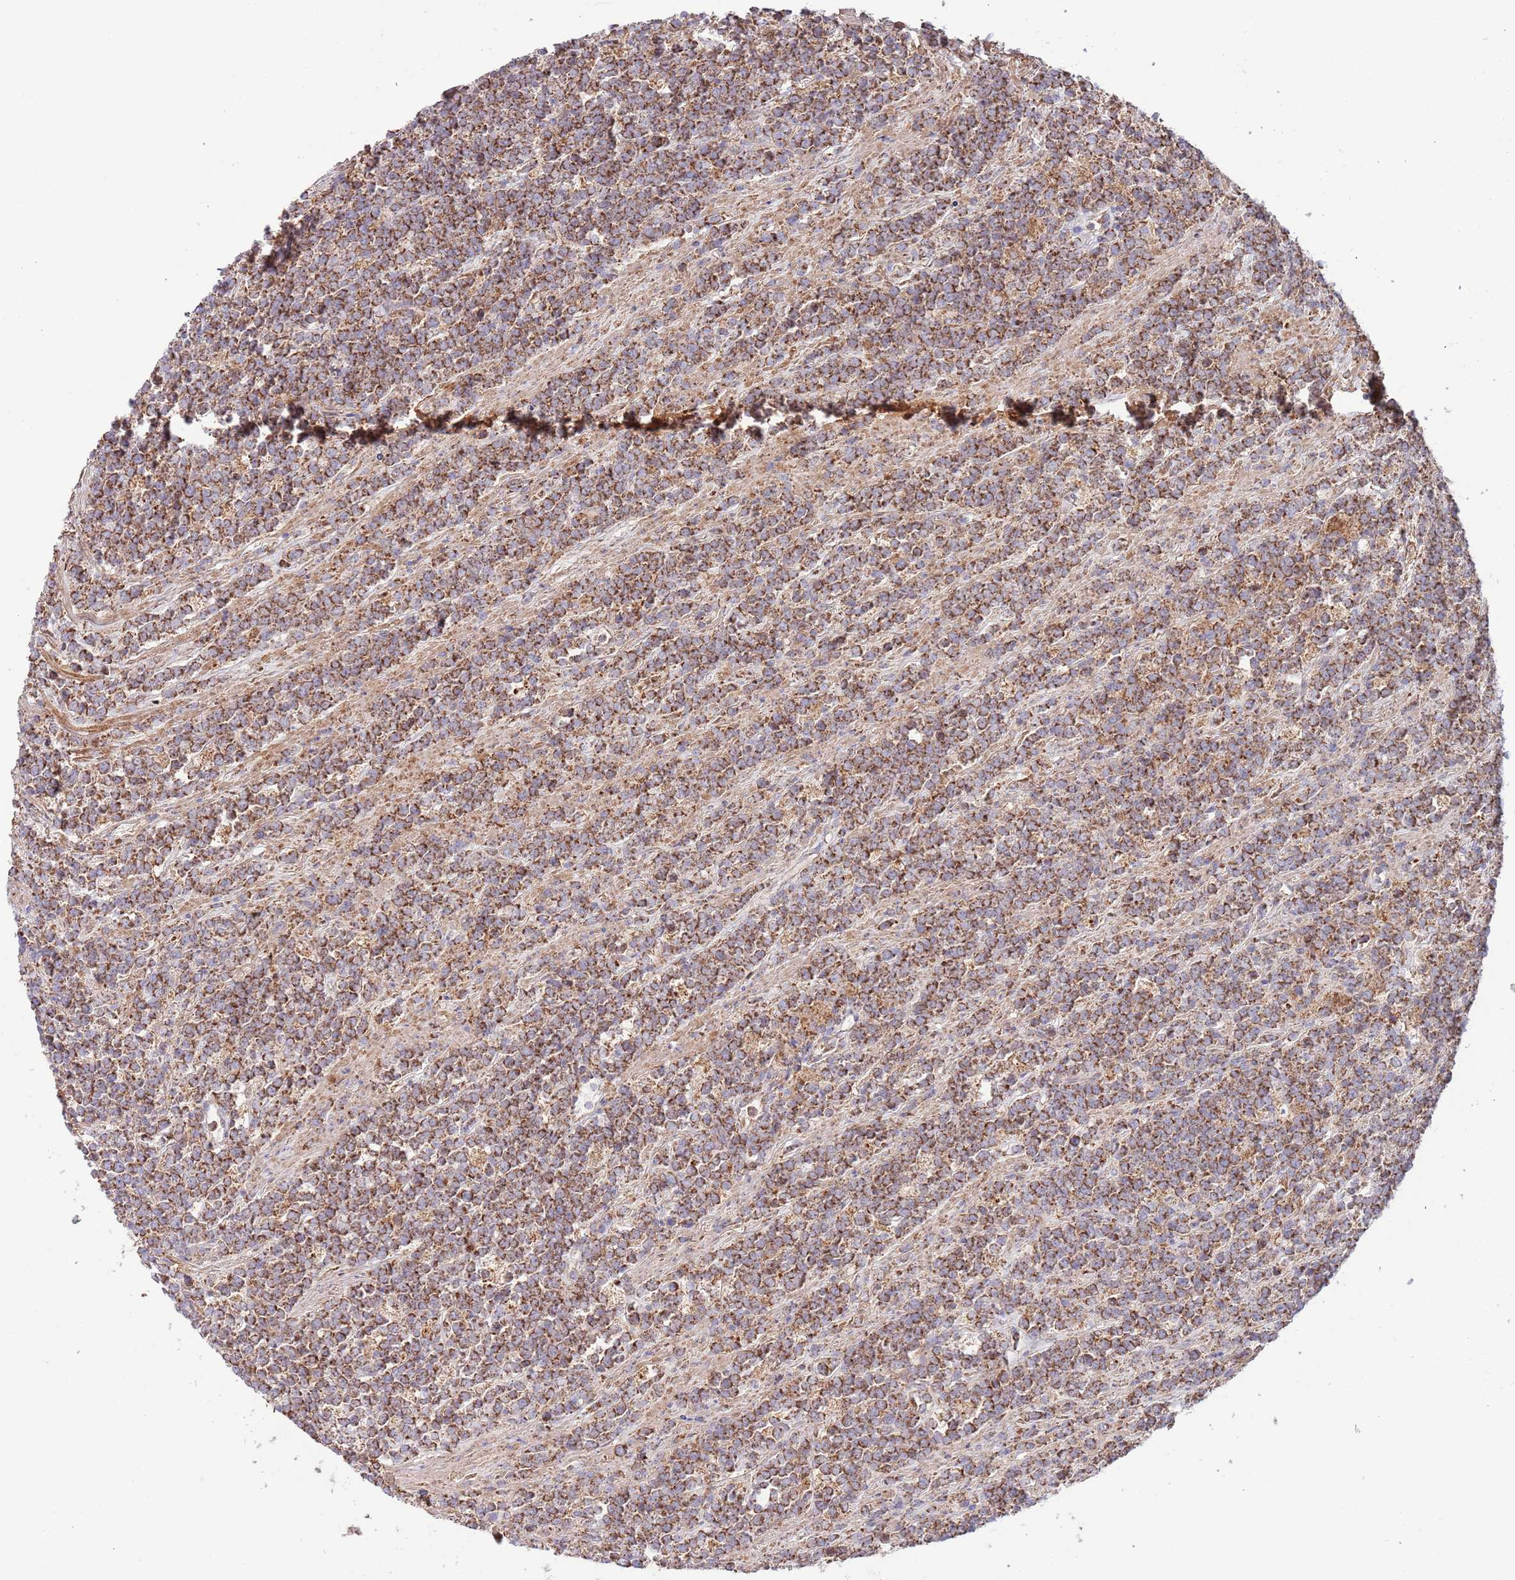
{"staining": {"intensity": "strong", "quantity": ">75%", "location": "cytoplasmic/membranous"}, "tissue": "lymphoma", "cell_type": "Tumor cells", "image_type": "cancer", "snomed": [{"axis": "morphology", "description": "Malignant lymphoma, non-Hodgkin's type, High grade"}, {"axis": "topography", "description": "Small intestine"}, {"axis": "topography", "description": "Colon"}], "caption": "IHC micrograph of neoplastic tissue: human high-grade malignant lymphoma, non-Hodgkin's type stained using IHC demonstrates high levels of strong protein expression localized specifically in the cytoplasmic/membranous of tumor cells, appearing as a cytoplasmic/membranous brown color.", "gene": "DNAJA3", "patient": {"sex": "male", "age": 8}}